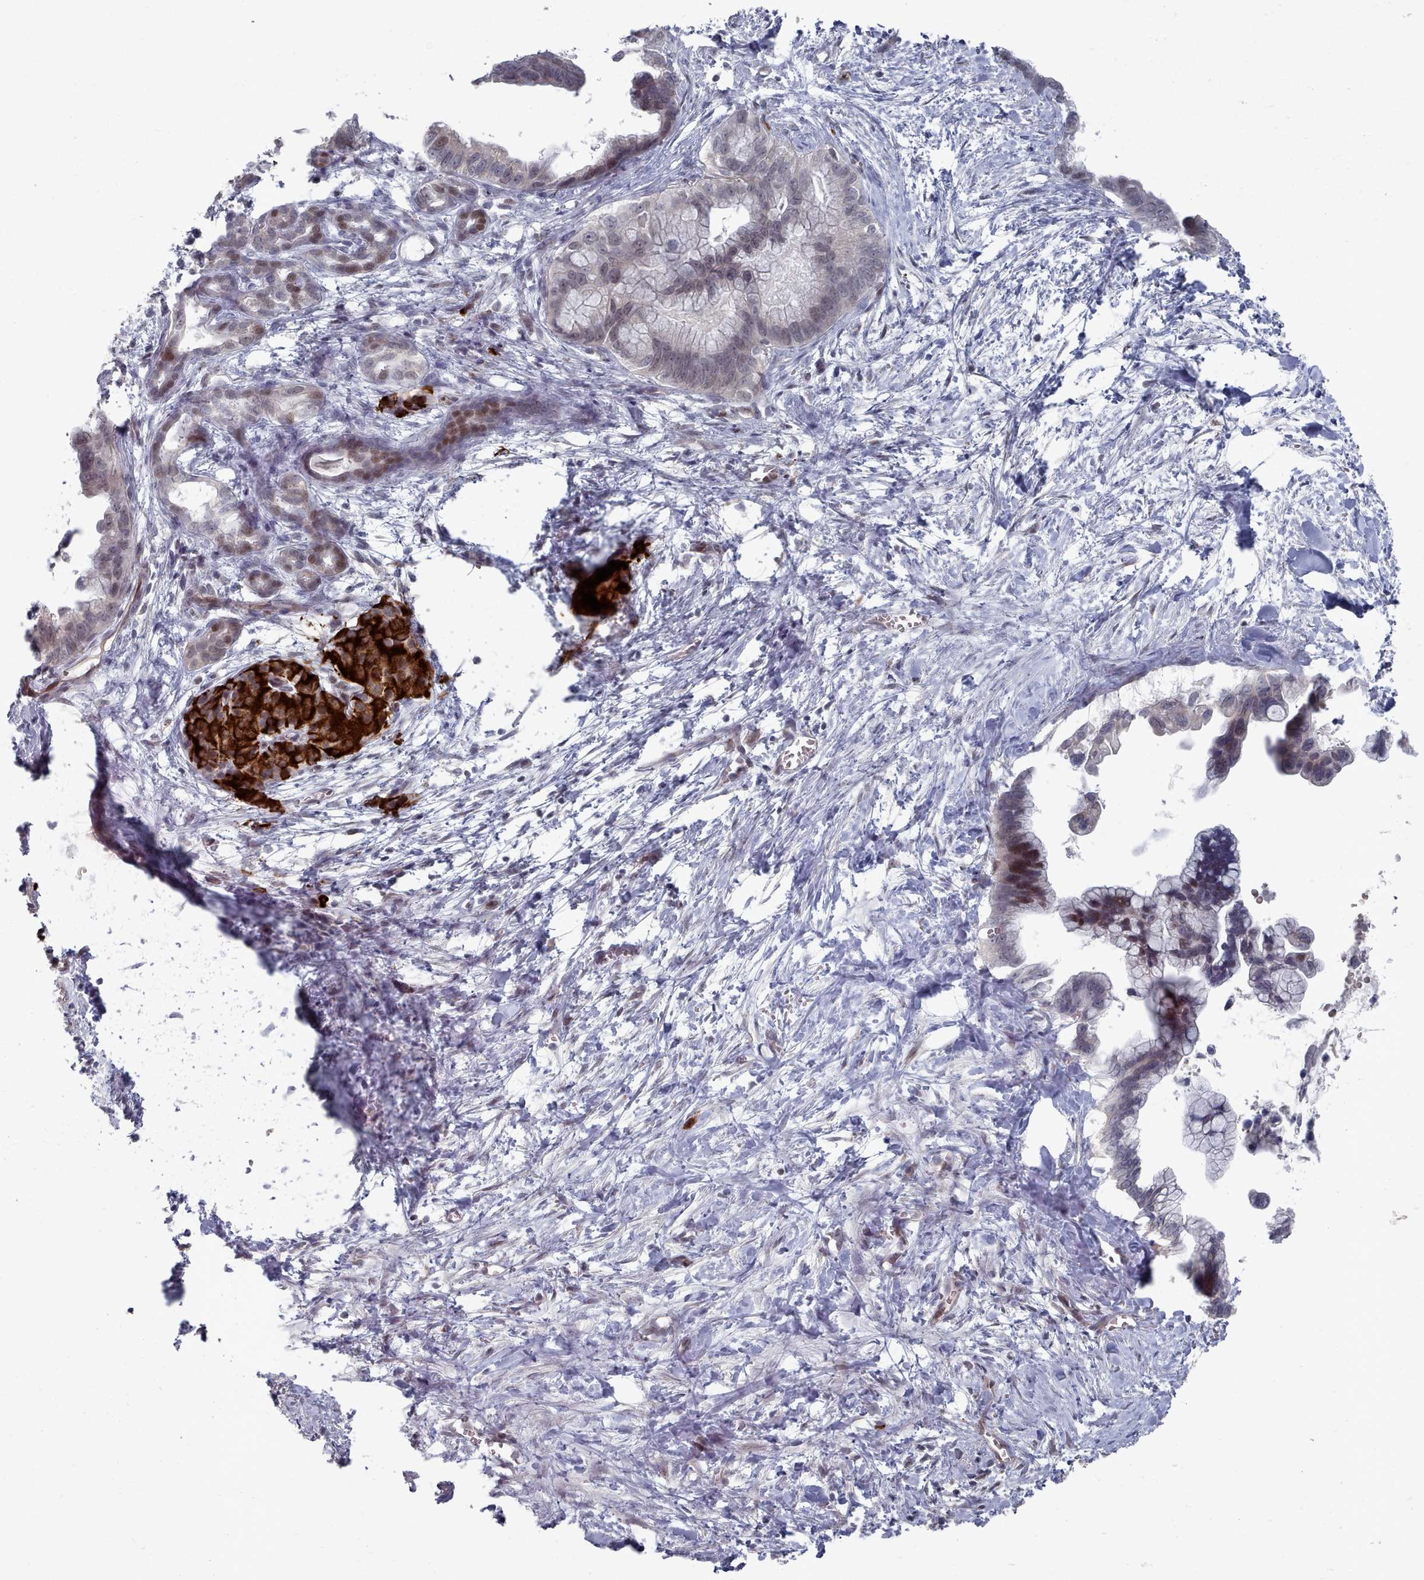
{"staining": {"intensity": "negative", "quantity": "none", "location": "none"}, "tissue": "pancreatic cancer", "cell_type": "Tumor cells", "image_type": "cancer", "snomed": [{"axis": "morphology", "description": "Adenocarcinoma, NOS"}, {"axis": "topography", "description": "Pancreas"}], "caption": "Tumor cells show no significant protein positivity in pancreatic cancer.", "gene": "CPSF4", "patient": {"sex": "male", "age": 61}}